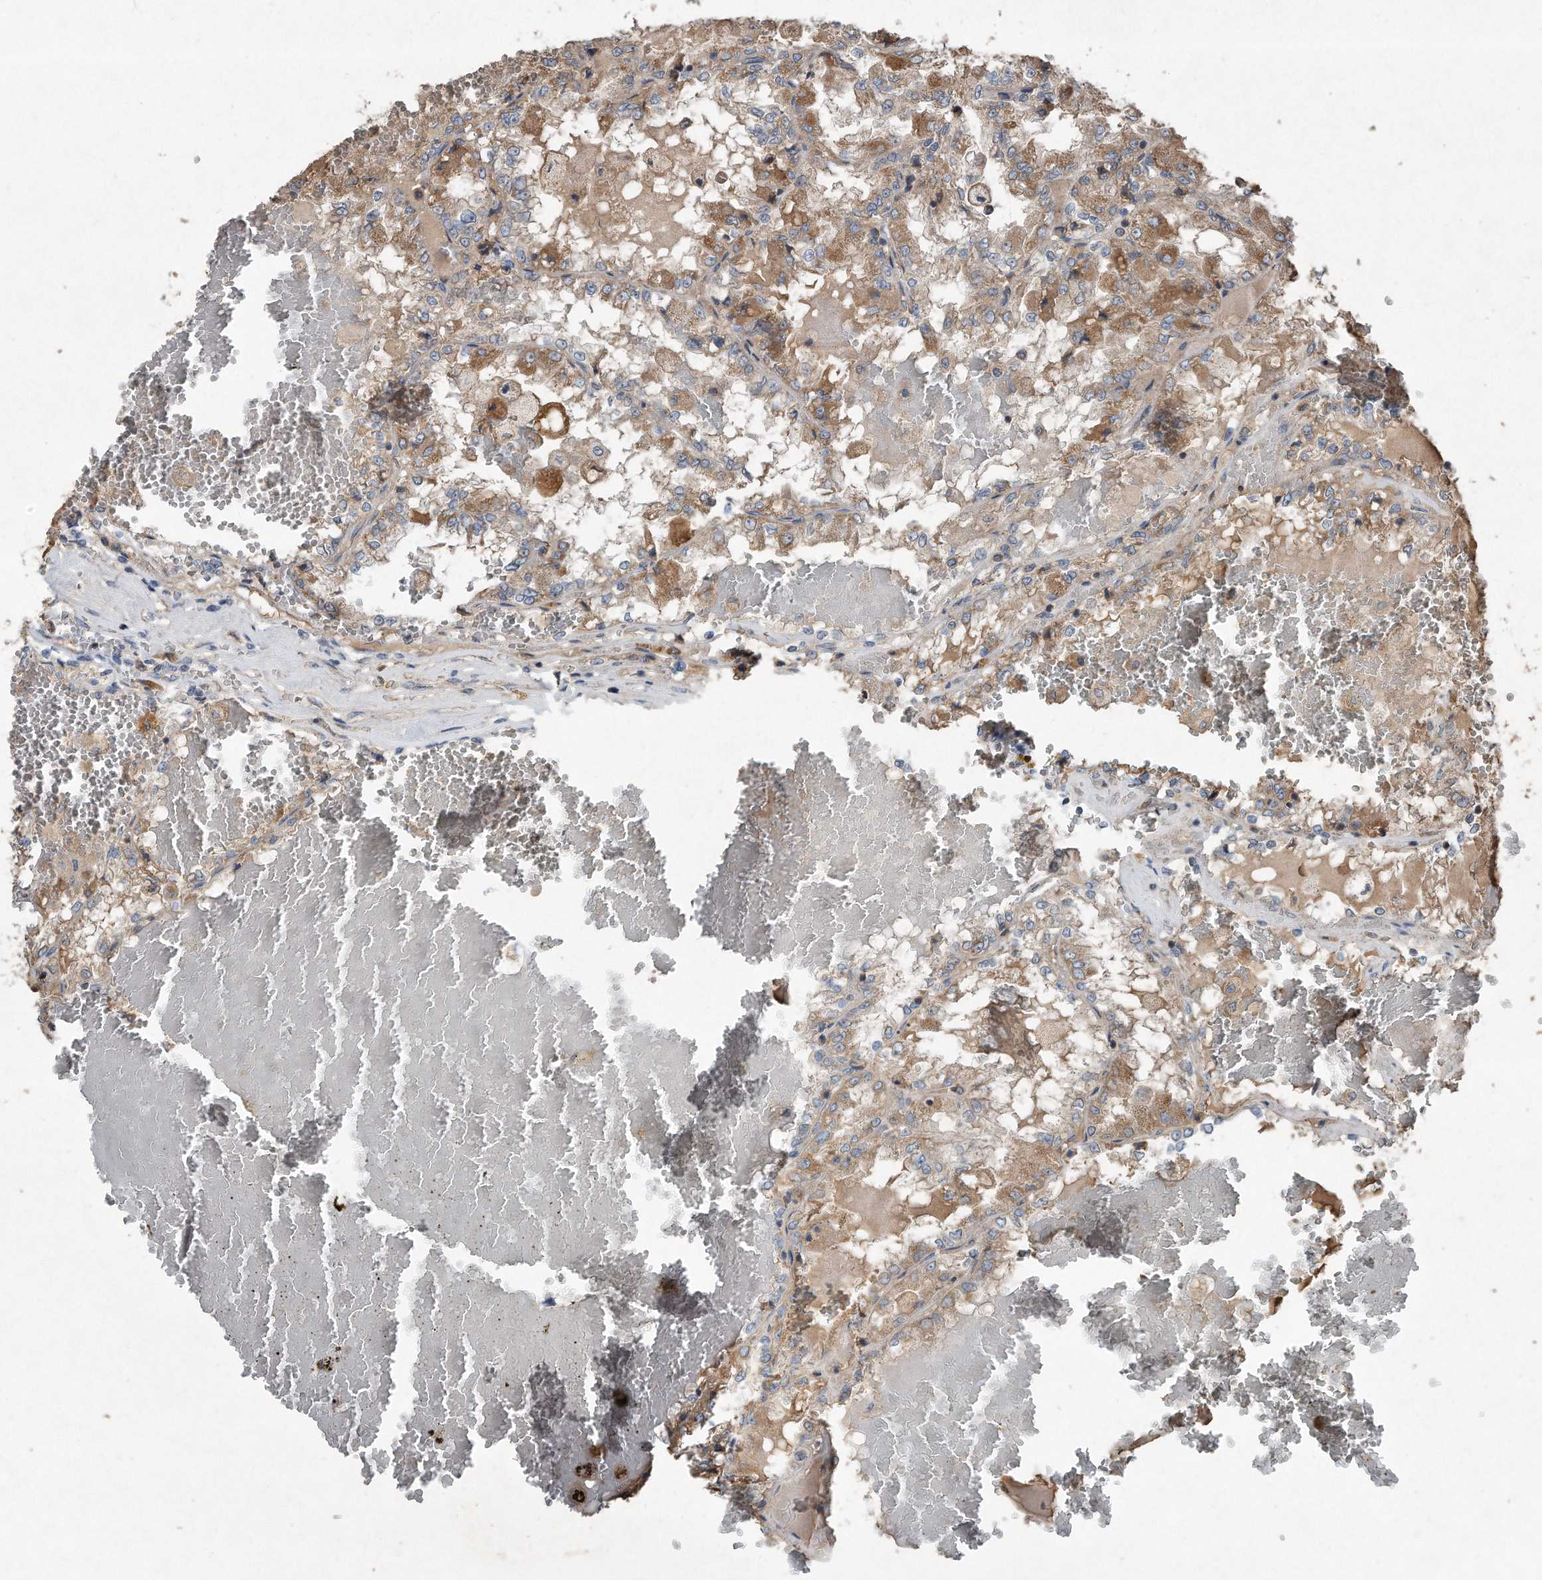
{"staining": {"intensity": "moderate", "quantity": "<25%", "location": "cytoplasmic/membranous"}, "tissue": "renal cancer", "cell_type": "Tumor cells", "image_type": "cancer", "snomed": [{"axis": "morphology", "description": "Adenocarcinoma, NOS"}, {"axis": "topography", "description": "Kidney"}], "caption": "The photomicrograph shows a brown stain indicating the presence of a protein in the cytoplasmic/membranous of tumor cells in renal cancer. Using DAB (brown) and hematoxylin (blue) stains, captured at high magnification using brightfield microscopy.", "gene": "SDHA", "patient": {"sex": "female", "age": 56}}